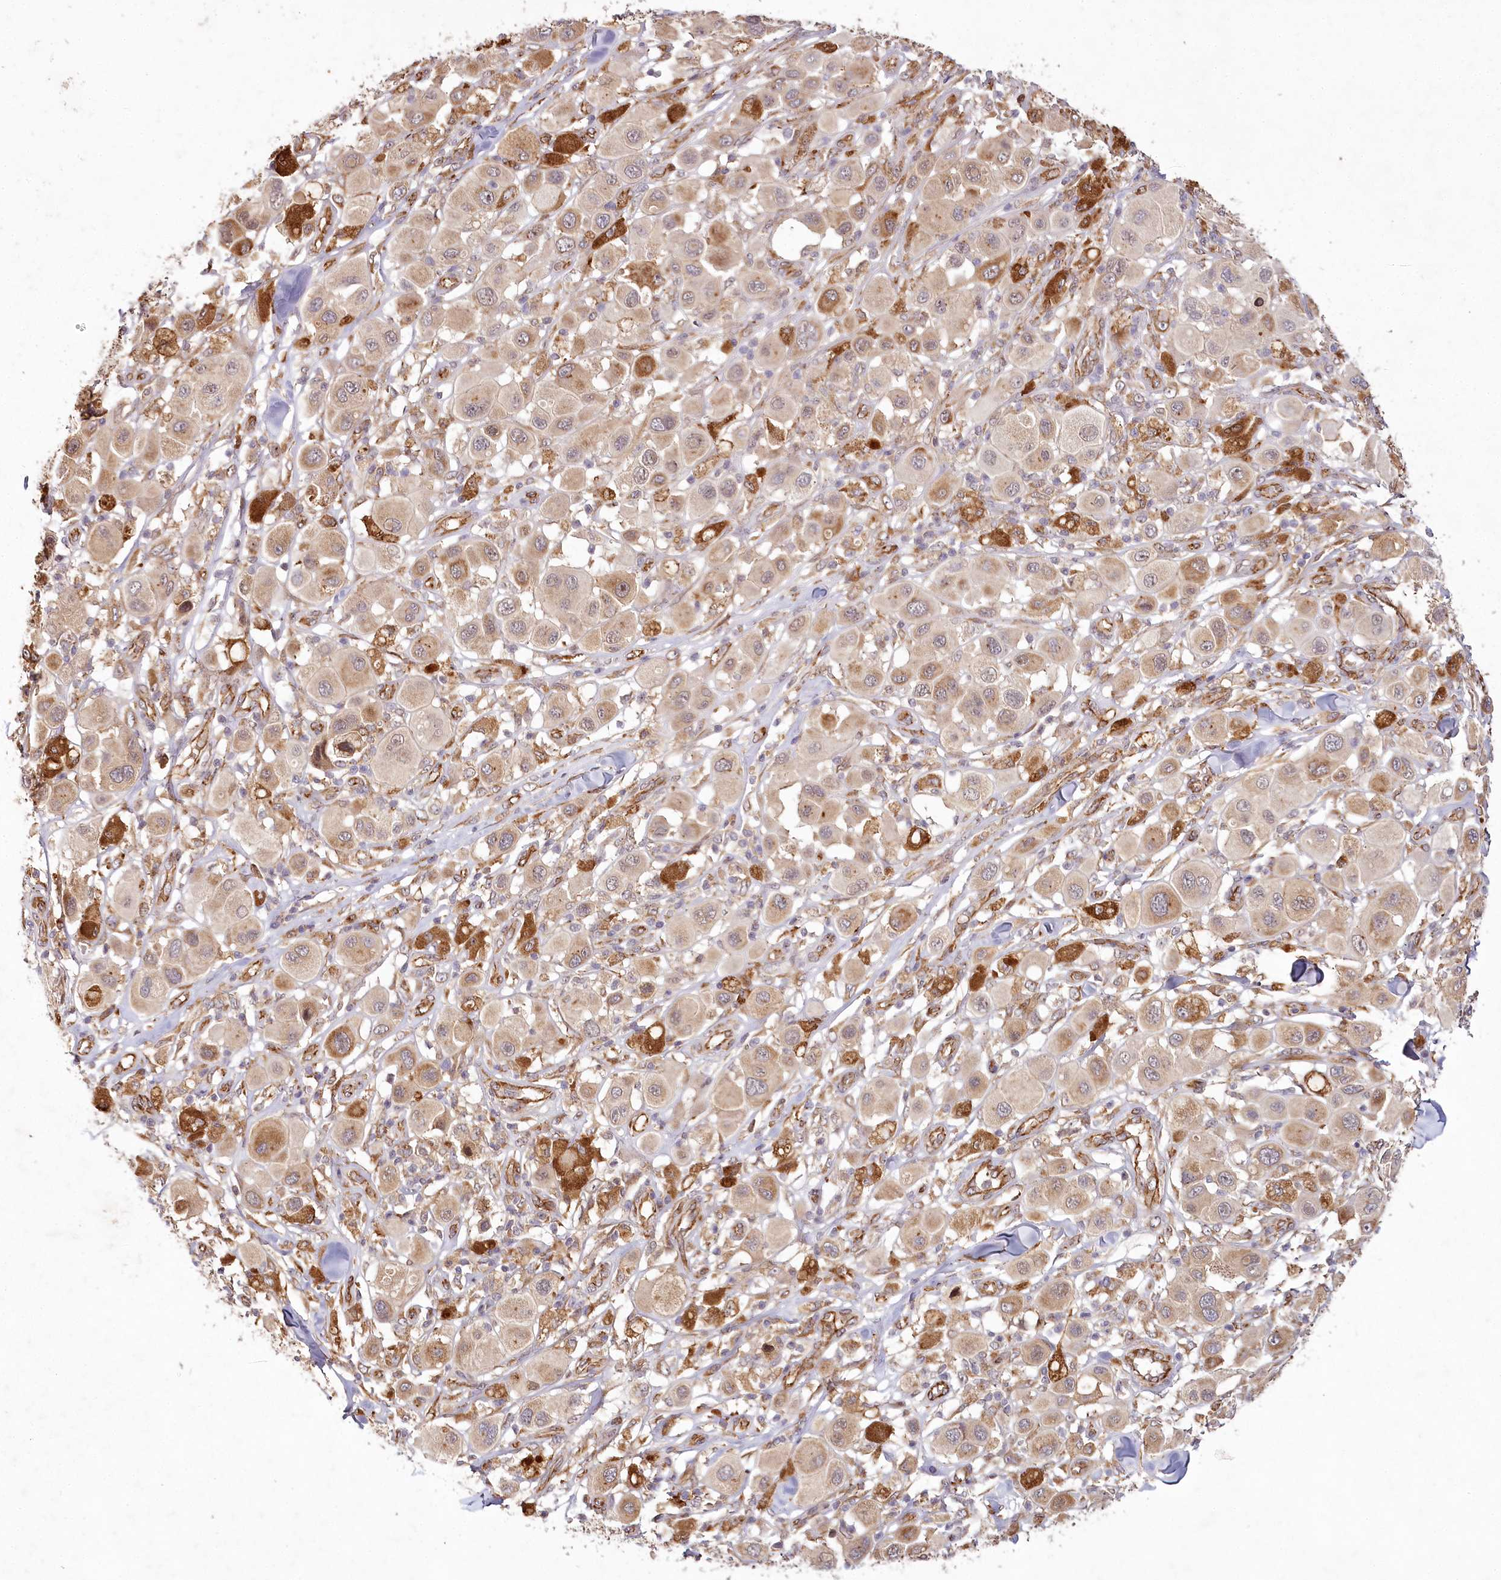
{"staining": {"intensity": "moderate", "quantity": "25%-75%", "location": "cytoplasmic/membranous"}, "tissue": "melanoma", "cell_type": "Tumor cells", "image_type": "cancer", "snomed": [{"axis": "morphology", "description": "Malignant melanoma, Metastatic site"}, {"axis": "topography", "description": "Skin"}], "caption": "Protein expression analysis of human melanoma reveals moderate cytoplasmic/membranous staining in about 25%-75% of tumor cells.", "gene": "ALKBH8", "patient": {"sex": "male", "age": 41}}